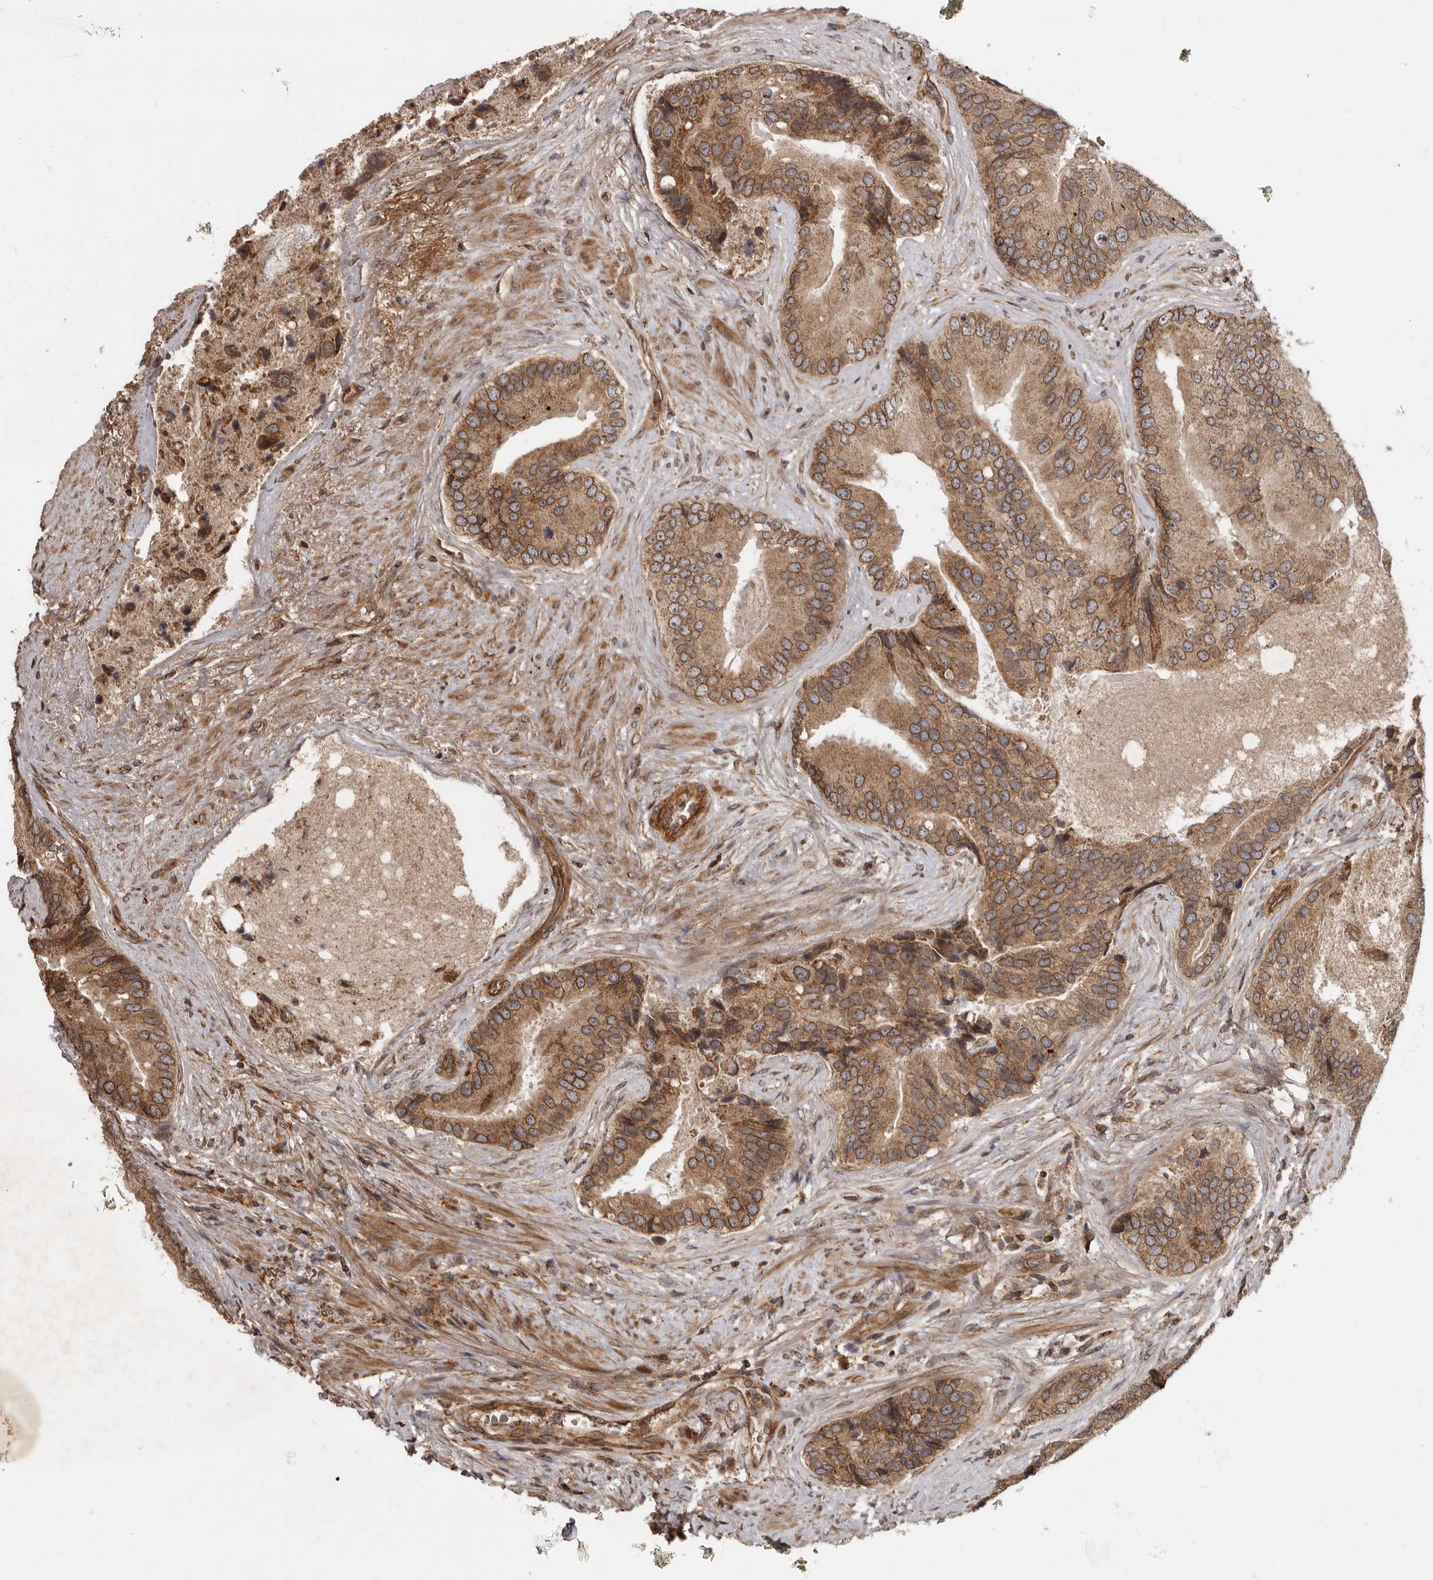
{"staining": {"intensity": "moderate", "quantity": ">75%", "location": "cytoplasmic/membranous"}, "tissue": "prostate cancer", "cell_type": "Tumor cells", "image_type": "cancer", "snomed": [{"axis": "morphology", "description": "Adenocarcinoma, High grade"}, {"axis": "topography", "description": "Prostate"}], "caption": "IHC (DAB) staining of adenocarcinoma (high-grade) (prostate) demonstrates moderate cytoplasmic/membranous protein staining in about >75% of tumor cells.", "gene": "STK36", "patient": {"sex": "male", "age": 70}}